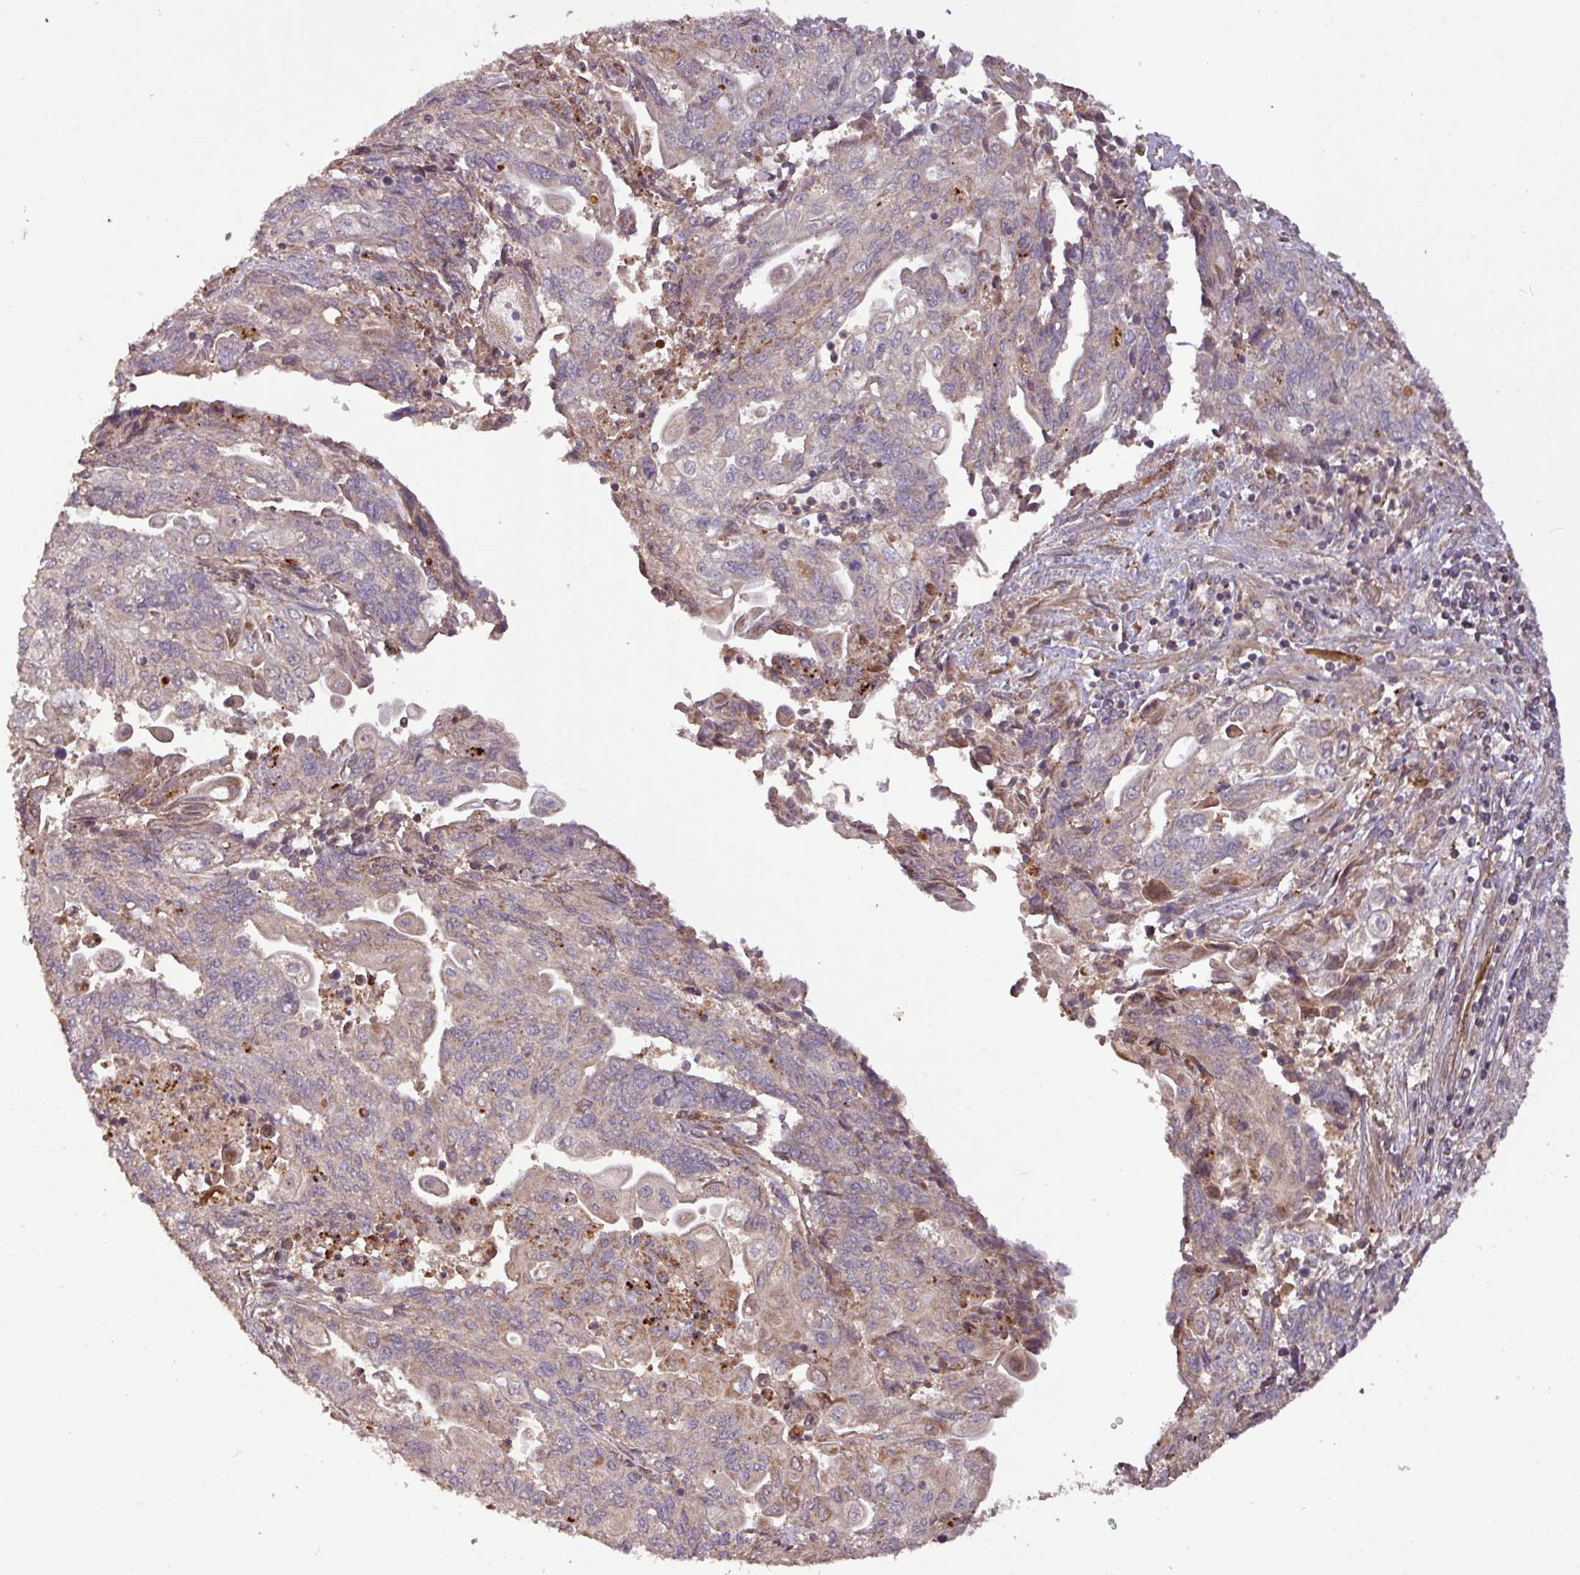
{"staining": {"intensity": "weak", "quantity": "<25%", "location": "cytoplasmic/membranous"}, "tissue": "endometrial cancer", "cell_type": "Tumor cells", "image_type": "cancer", "snomed": [{"axis": "morphology", "description": "Adenocarcinoma, NOS"}, {"axis": "topography", "description": "Endometrium"}], "caption": "Immunohistochemical staining of endometrial adenocarcinoma exhibits no significant positivity in tumor cells.", "gene": "YPEL3", "patient": {"sex": "female", "age": 54}}